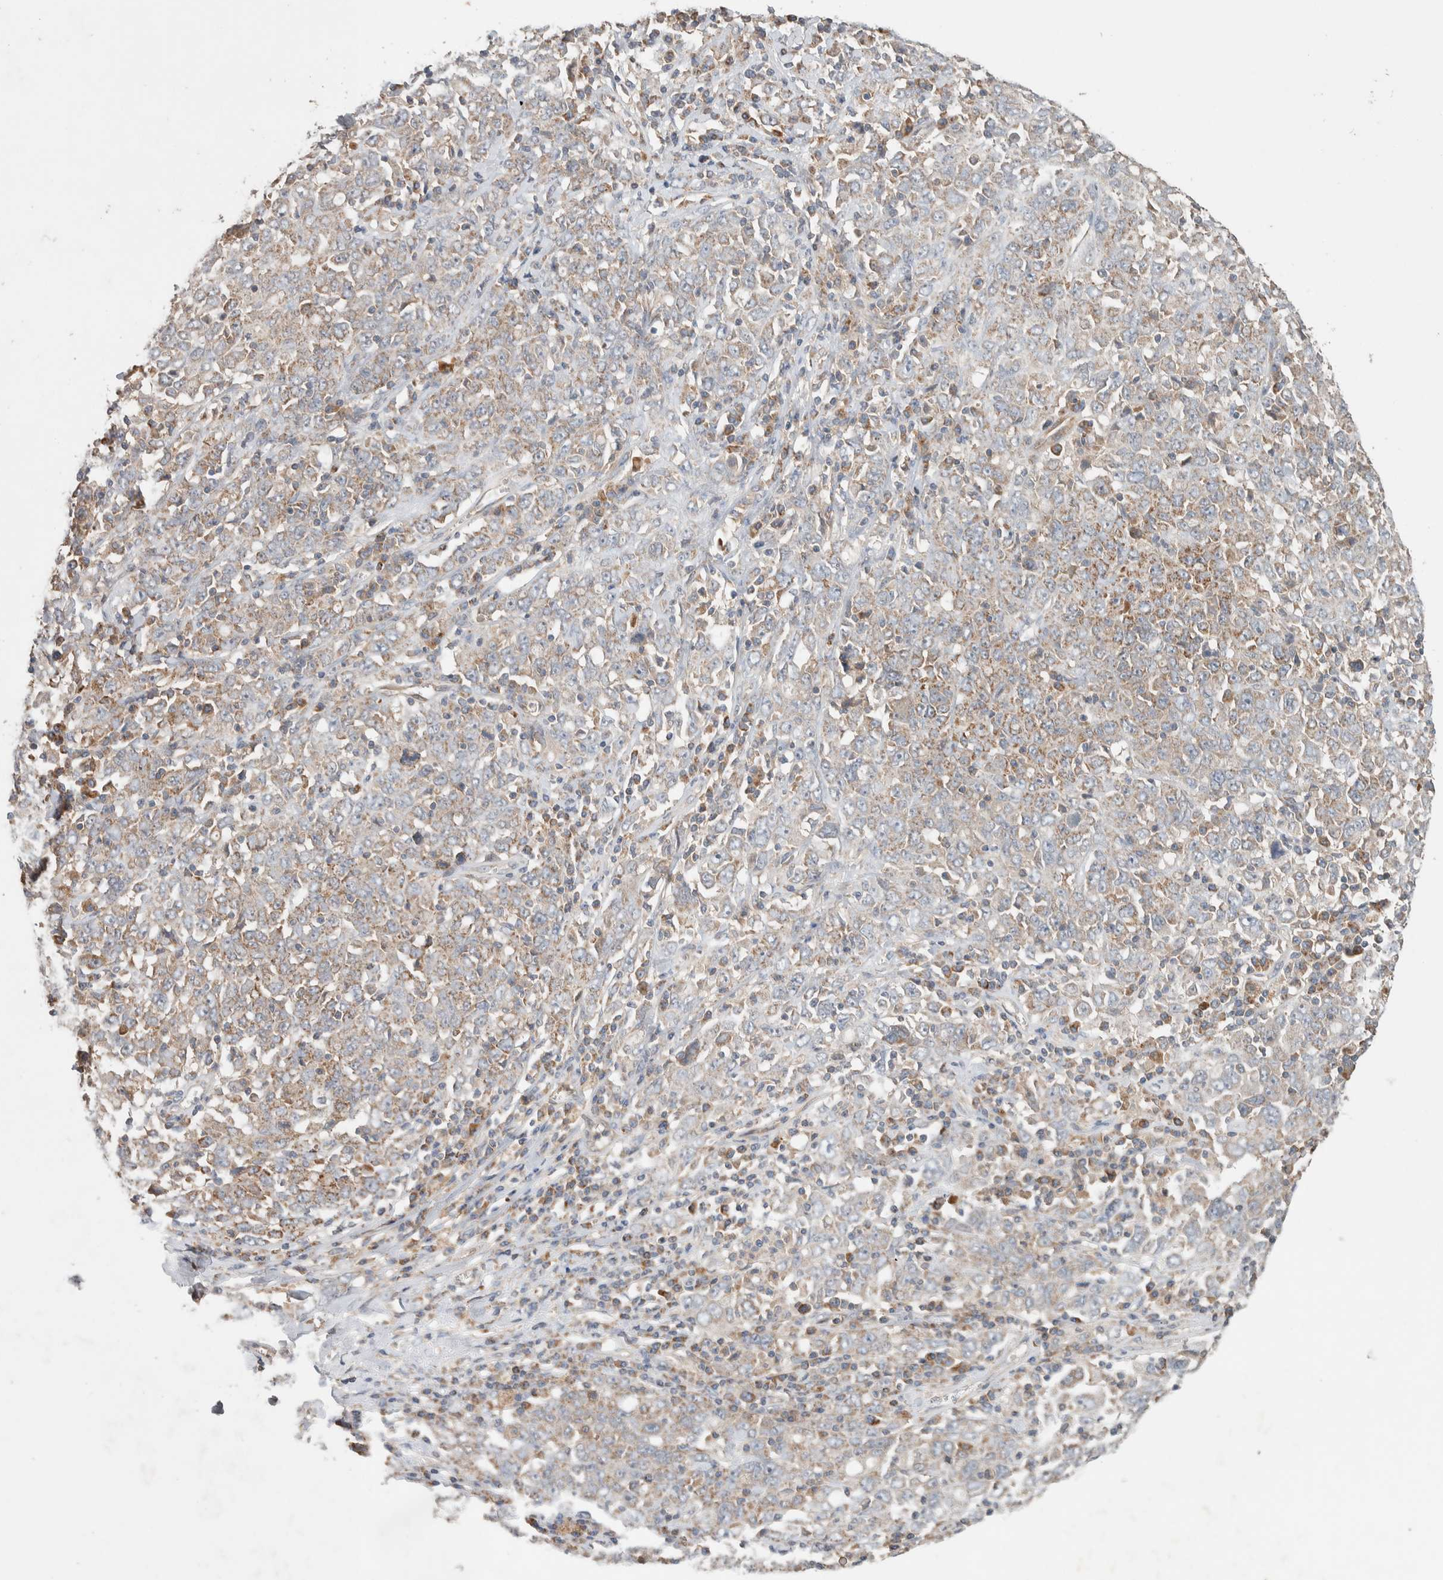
{"staining": {"intensity": "moderate", "quantity": "25%-75%", "location": "cytoplasmic/membranous"}, "tissue": "ovarian cancer", "cell_type": "Tumor cells", "image_type": "cancer", "snomed": [{"axis": "morphology", "description": "Carcinoma, endometroid"}, {"axis": "topography", "description": "Ovary"}], "caption": "The micrograph reveals staining of ovarian cancer, revealing moderate cytoplasmic/membranous protein staining (brown color) within tumor cells. Nuclei are stained in blue.", "gene": "DEPTOR", "patient": {"sex": "female", "age": 62}}